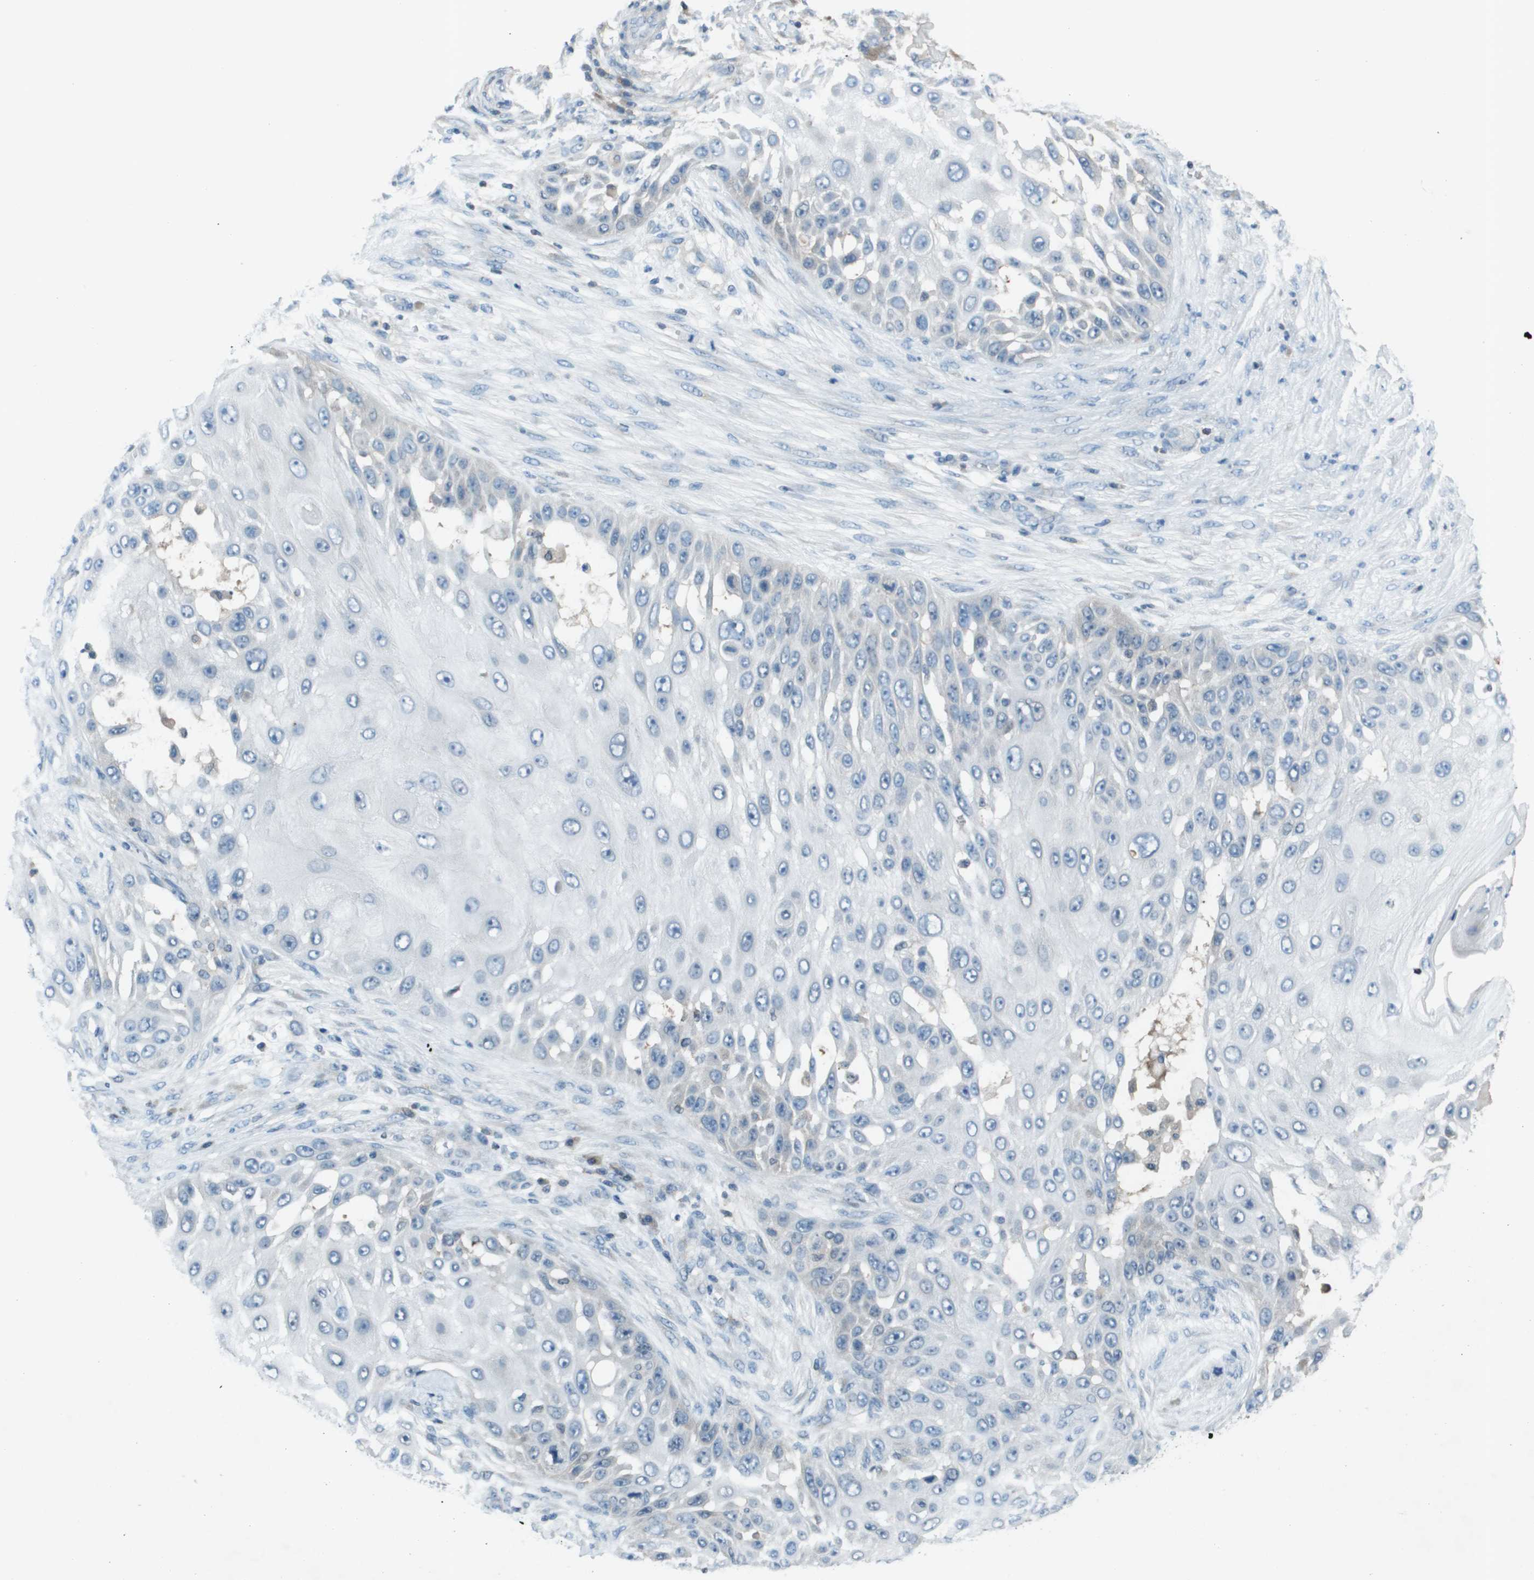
{"staining": {"intensity": "negative", "quantity": "none", "location": "none"}, "tissue": "skin cancer", "cell_type": "Tumor cells", "image_type": "cancer", "snomed": [{"axis": "morphology", "description": "Squamous cell carcinoma, NOS"}, {"axis": "topography", "description": "Skin"}], "caption": "DAB immunohistochemical staining of skin squamous cell carcinoma shows no significant expression in tumor cells.", "gene": "CAMK4", "patient": {"sex": "female", "age": 44}}